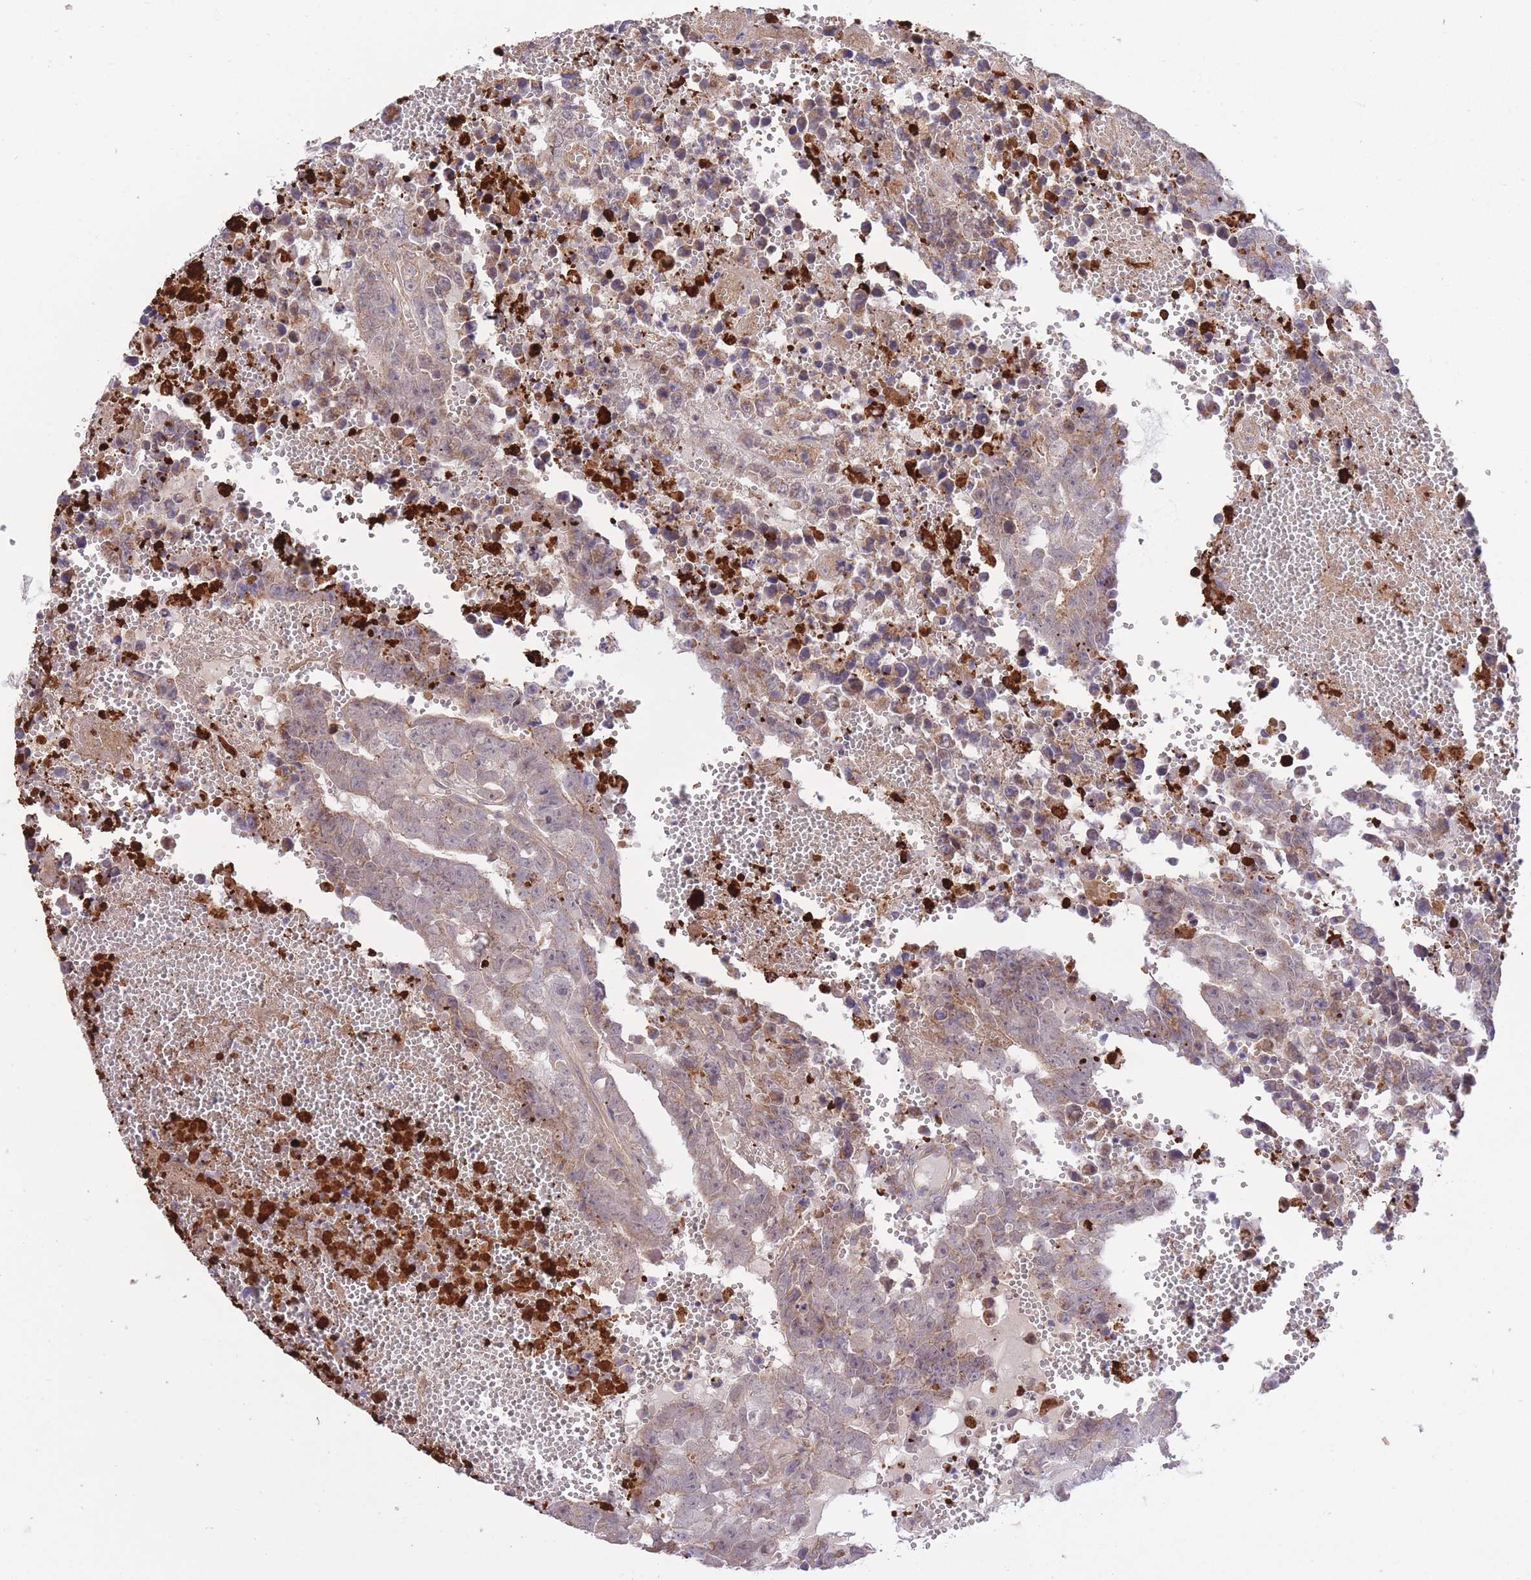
{"staining": {"intensity": "weak", "quantity": "<25%", "location": "cytoplasmic/membranous"}, "tissue": "testis cancer", "cell_type": "Tumor cells", "image_type": "cancer", "snomed": [{"axis": "morphology", "description": "Carcinoma, Embryonal, NOS"}, {"axis": "topography", "description": "Testis"}], "caption": "The image shows no staining of tumor cells in testis cancer (embryonal carcinoma).", "gene": "ATP13A2", "patient": {"sex": "male", "age": 25}}